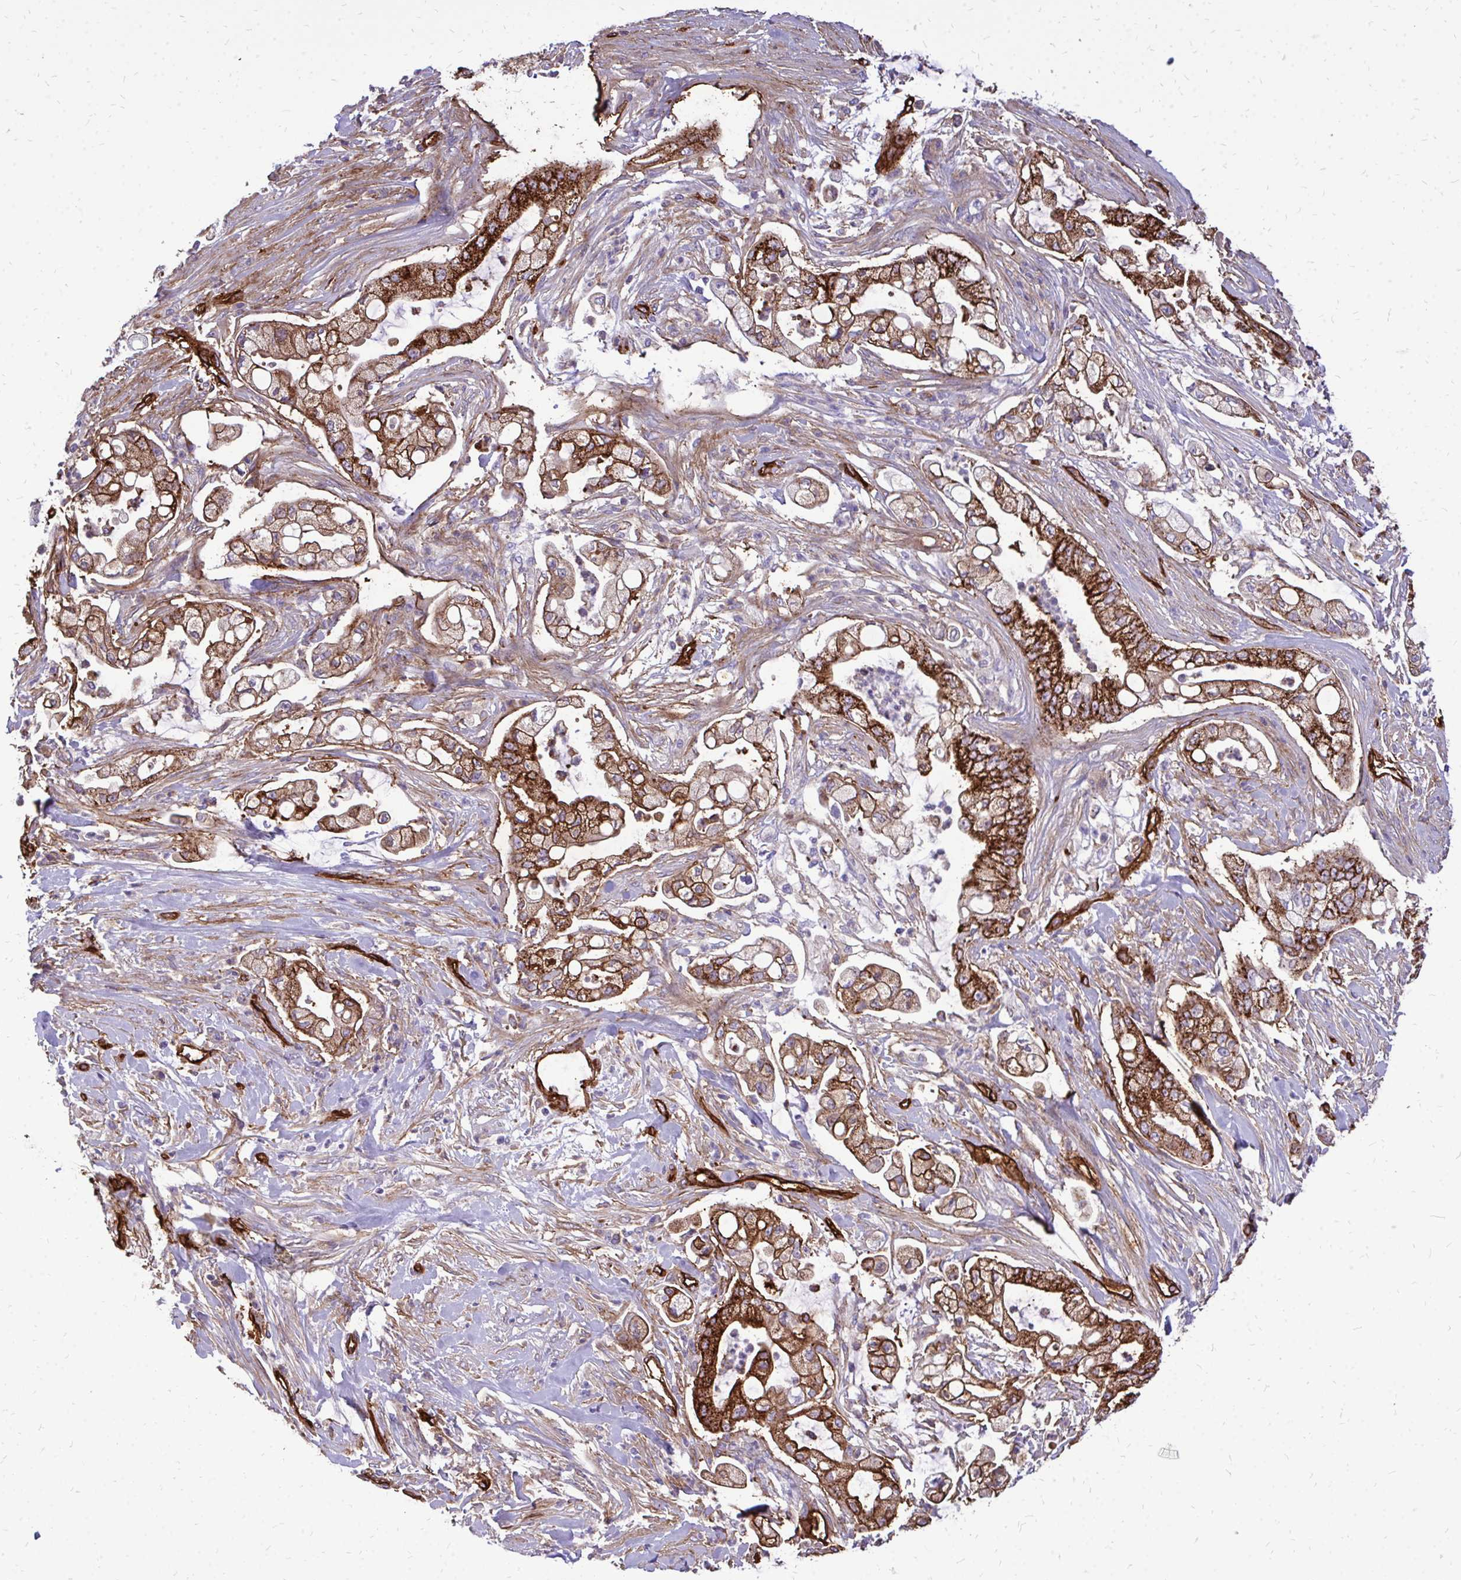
{"staining": {"intensity": "strong", "quantity": "25%-75%", "location": "cytoplasmic/membranous"}, "tissue": "pancreatic cancer", "cell_type": "Tumor cells", "image_type": "cancer", "snomed": [{"axis": "morphology", "description": "Adenocarcinoma, NOS"}, {"axis": "topography", "description": "Pancreas"}], "caption": "Immunohistochemical staining of pancreatic cancer displays strong cytoplasmic/membranous protein staining in approximately 25%-75% of tumor cells.", "gene": "MARCKSL1", "patient": {"sex": "female", "age": 69}}